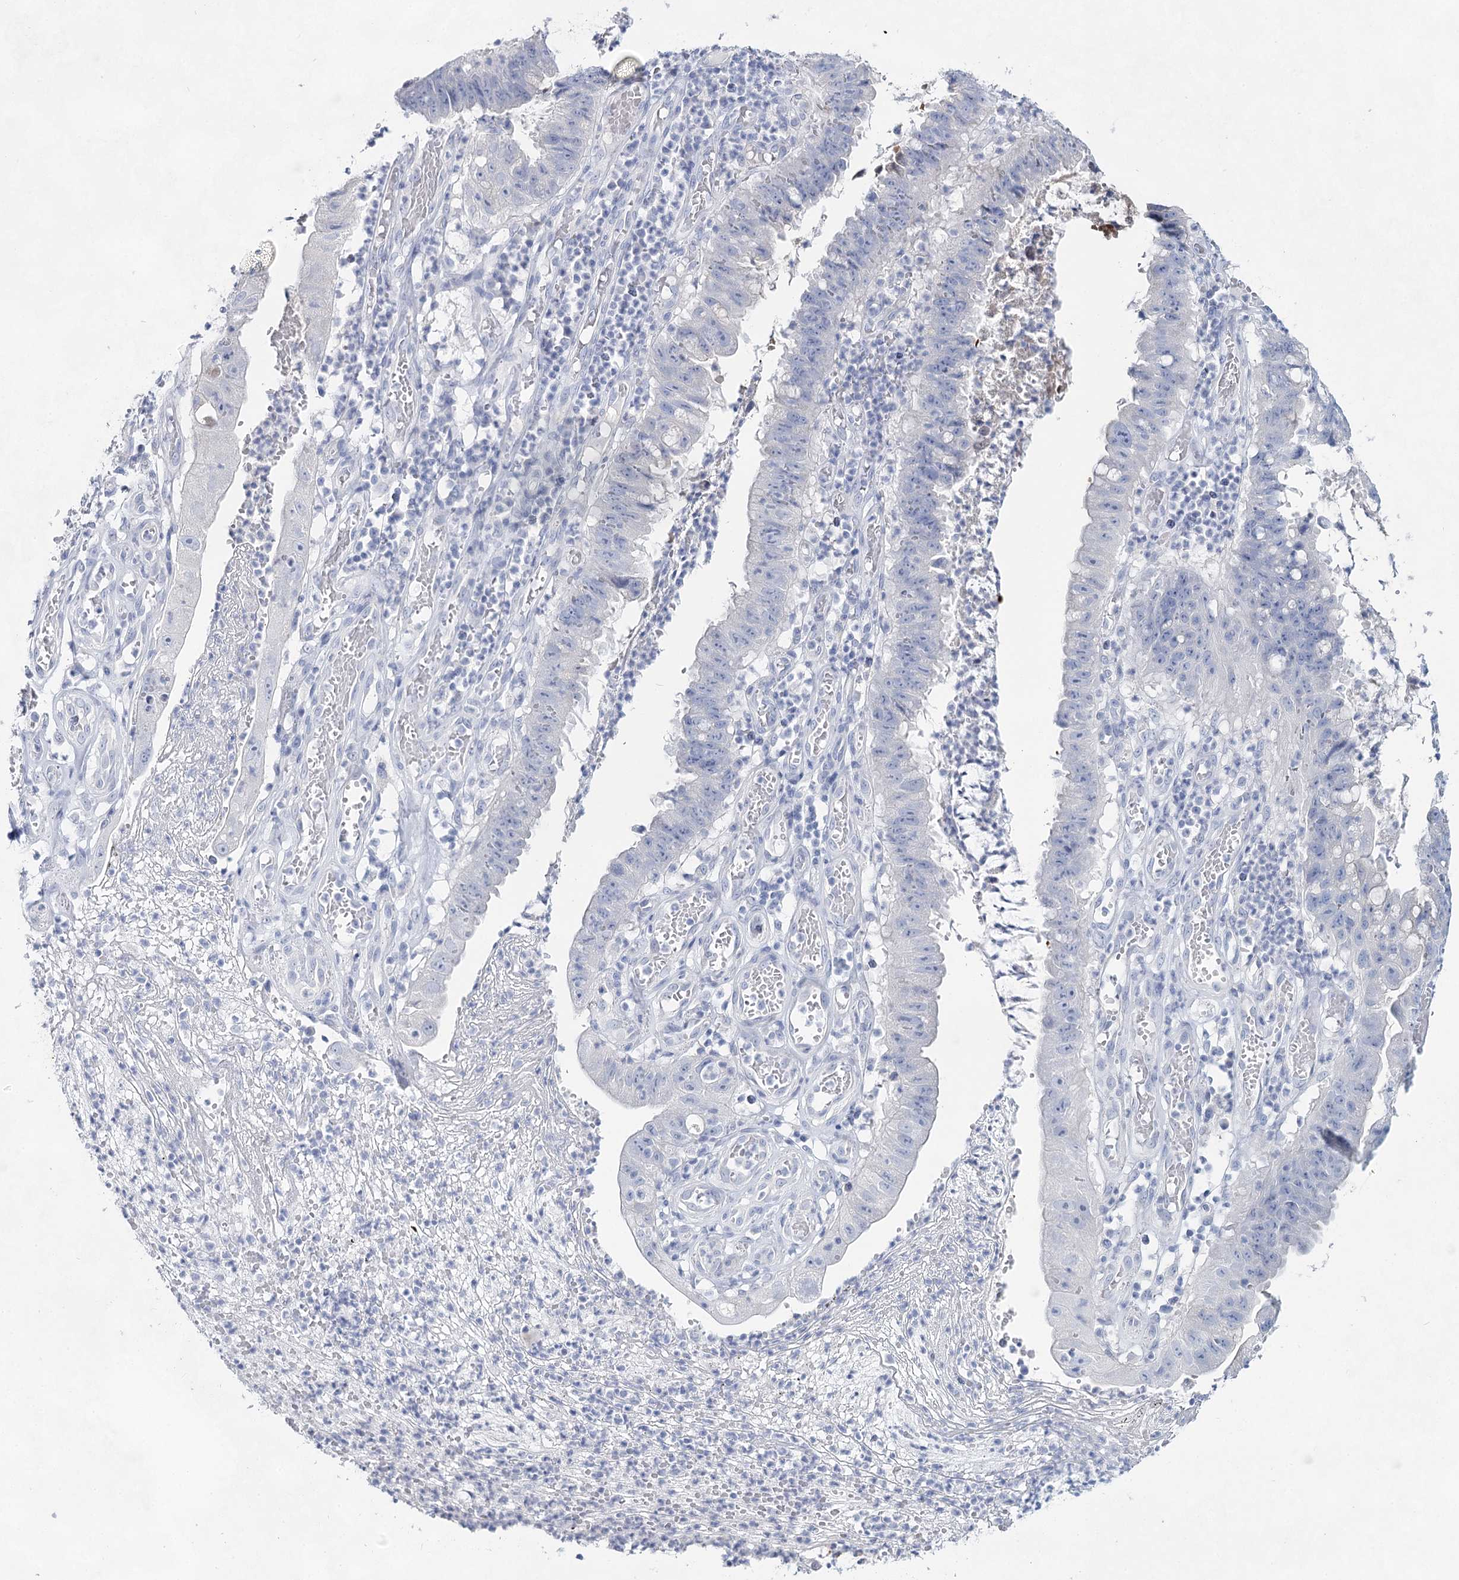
{"staining": {"intensity": "moderate", "quantity": "<25%", "location": "cytoplasmic/membranous"}, "tissue": "stomach cancer", "cell_type": "Tumor cells", "image_type": "cancer", "snomed": [{"axis": "morphology", "description": "Adenocarcinoma, NOS"}, {"axis": "topography", "description": "Stomach"}], "caption": "DAB immunohistochemical staining of human stomach cancer displays moderate cytoplasmic/membranous protein staining in about <25% of tumor cells.", "gene": "SLC17A2", "patient": {"sex": "male", "age": 59}}